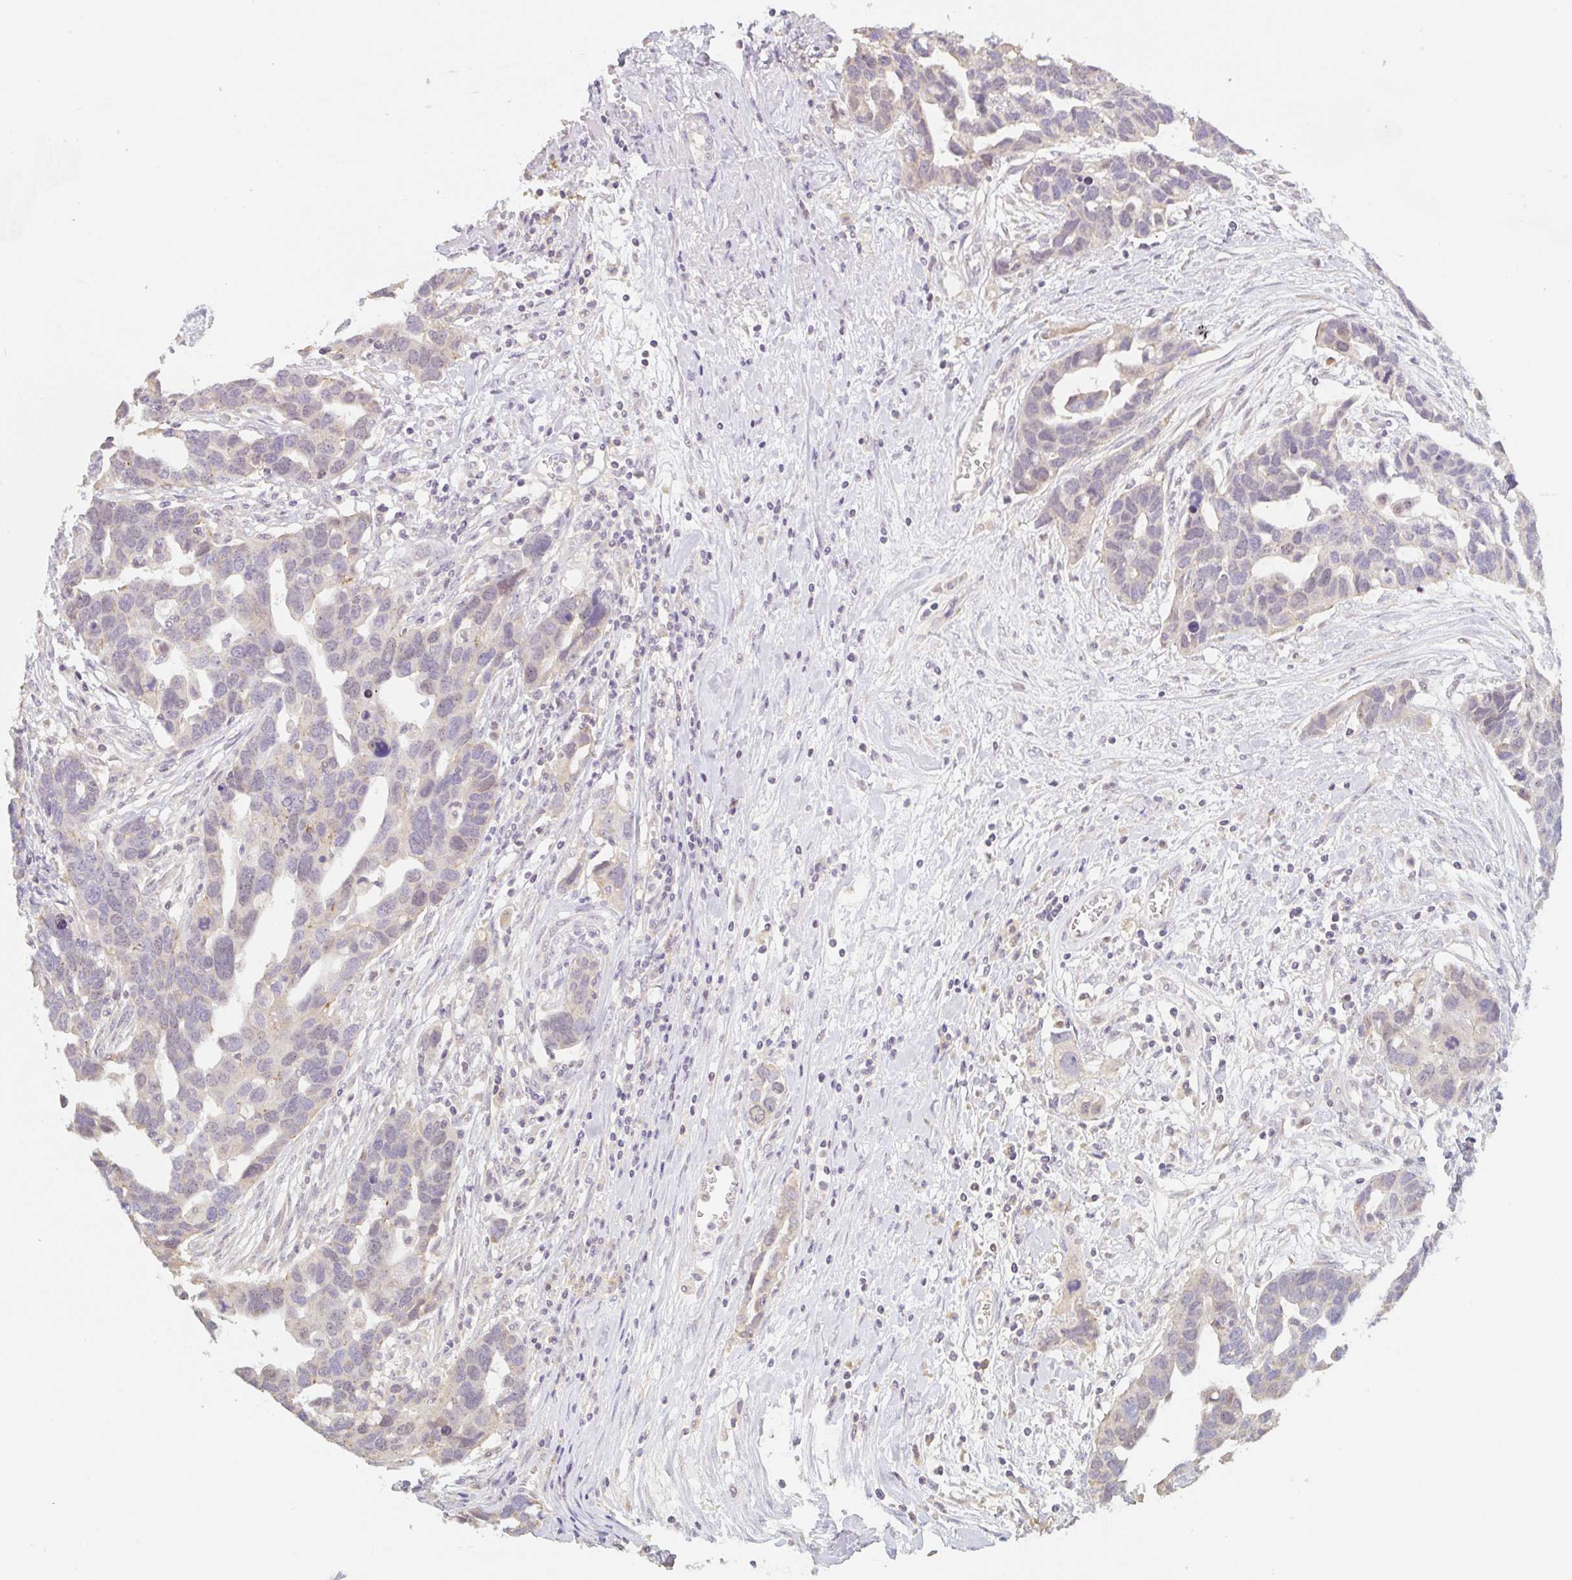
{"staining": {"intensity": "weak", "quantity": "25%-75%", "location": "cytoplasmic/membranous"}, "tissue": "ovarian cancer", "cell_type": "Tumor cells", "image_type": "cancer", "snomed": [{"axis": "morphology", "description": "Cystadenocarcinoma, serous, NOS"}, {"axis": "topography", "description": "Ovary"}], "caption": "Ovarian cancer was stained to show a protein in brown. There is low levels of weak cytoplasmic/membranous staining in about 25%-75% of tumor cells.", "gene": "MIA2", "patient": {"sex": "female", "age": 54}}